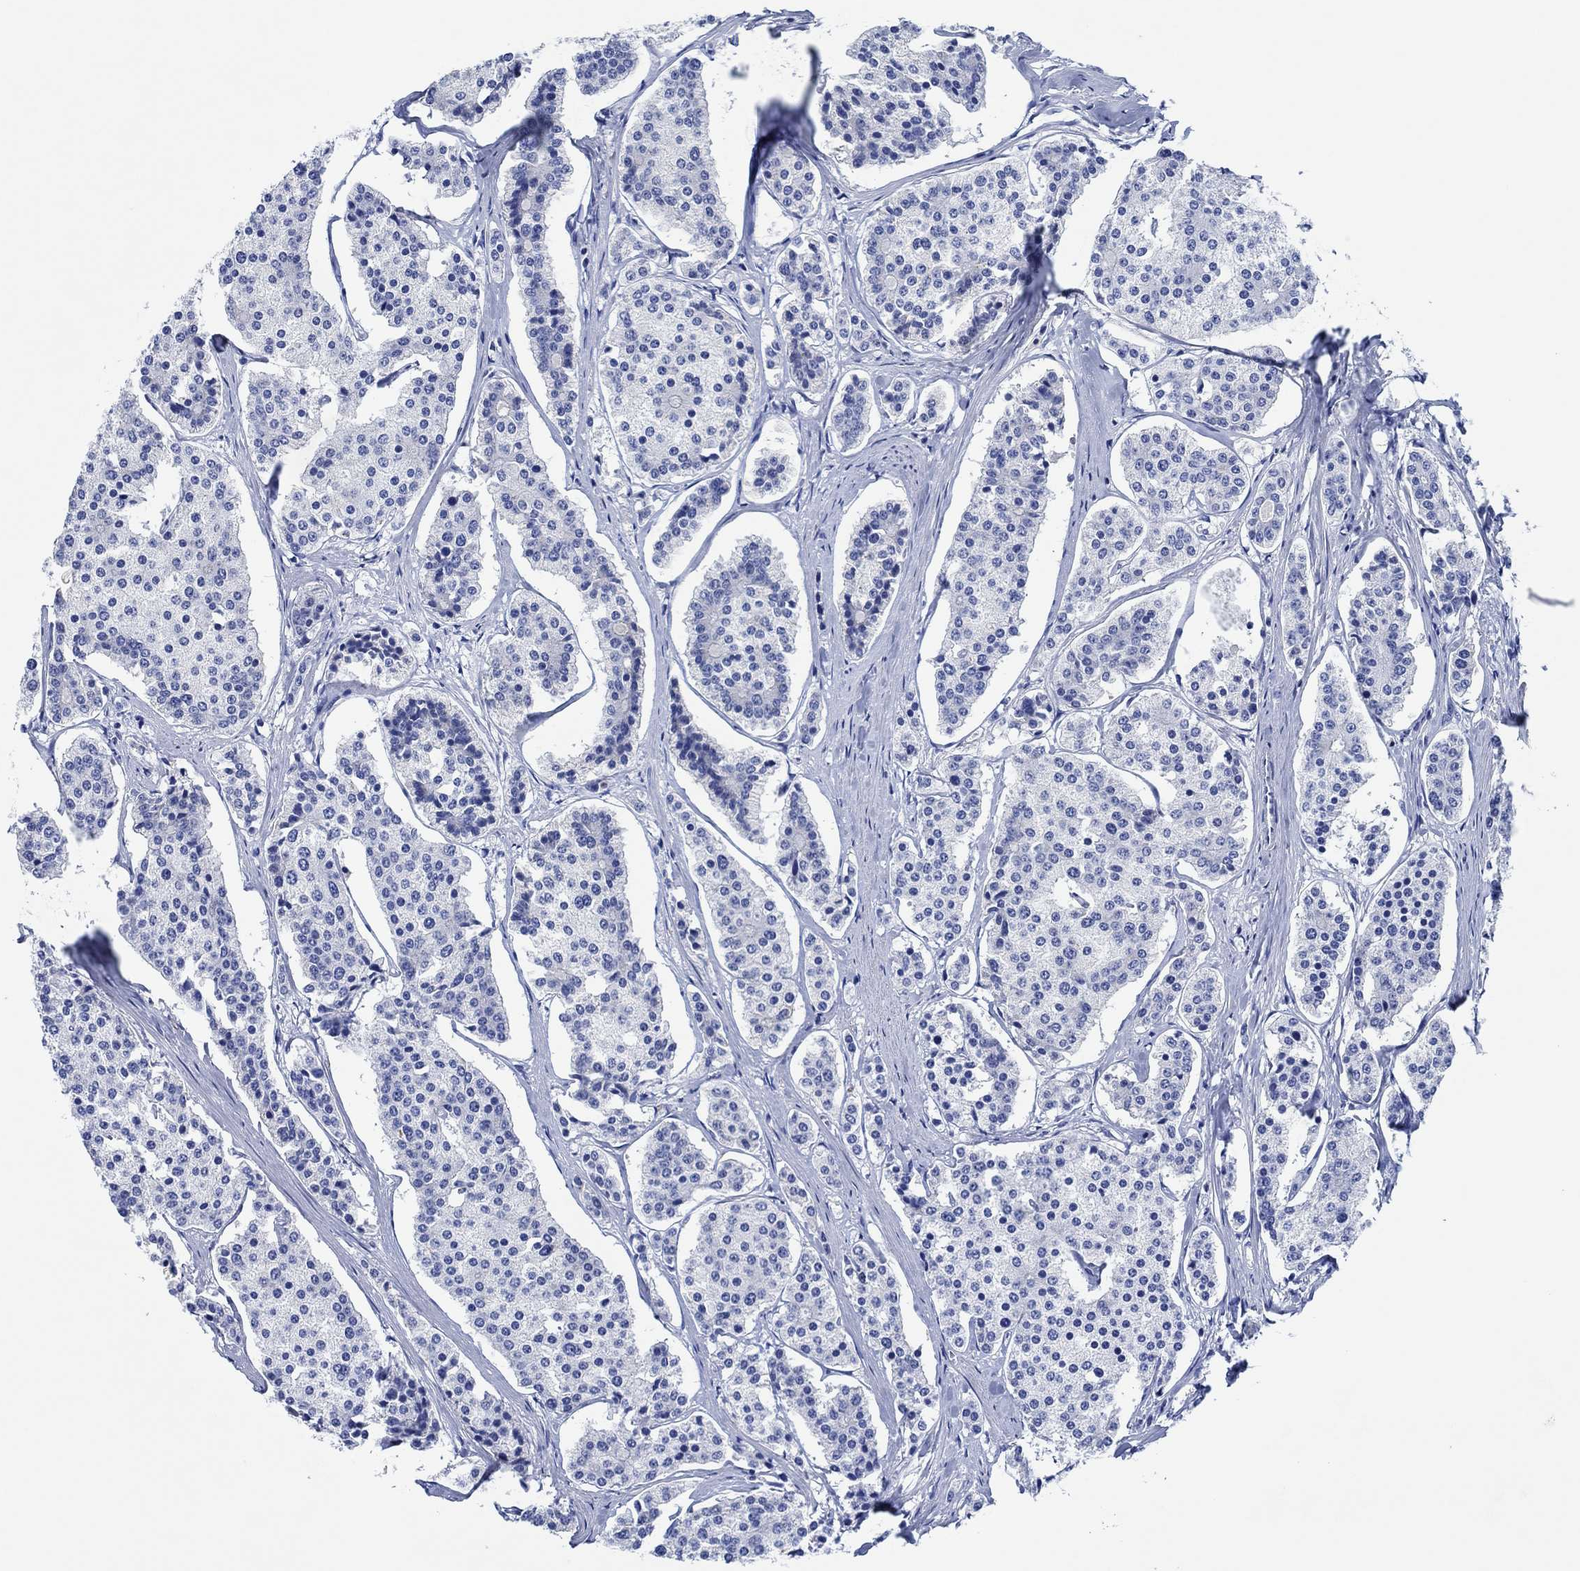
{"staining": {"intensity": "negative", "quantity": "none", "location": "none"}, "tissue": "carcinoid", "cell_type": "Tumor cells", "image_type": "cancer", "snomed": [{"axis": "morphology", "description": "Carcinoid, malignant, NOS"}, {"axis": "topography", "description": "Small intestine"}], "caption": "Carcinoid was stained to show a protein in brown. There is no significant expression in tumor cells. (Immunohistochemistry, brightfield microscopy, high magnification).", "gene": "CPNE6", "patient": {"sex": "female", "age": 65}}